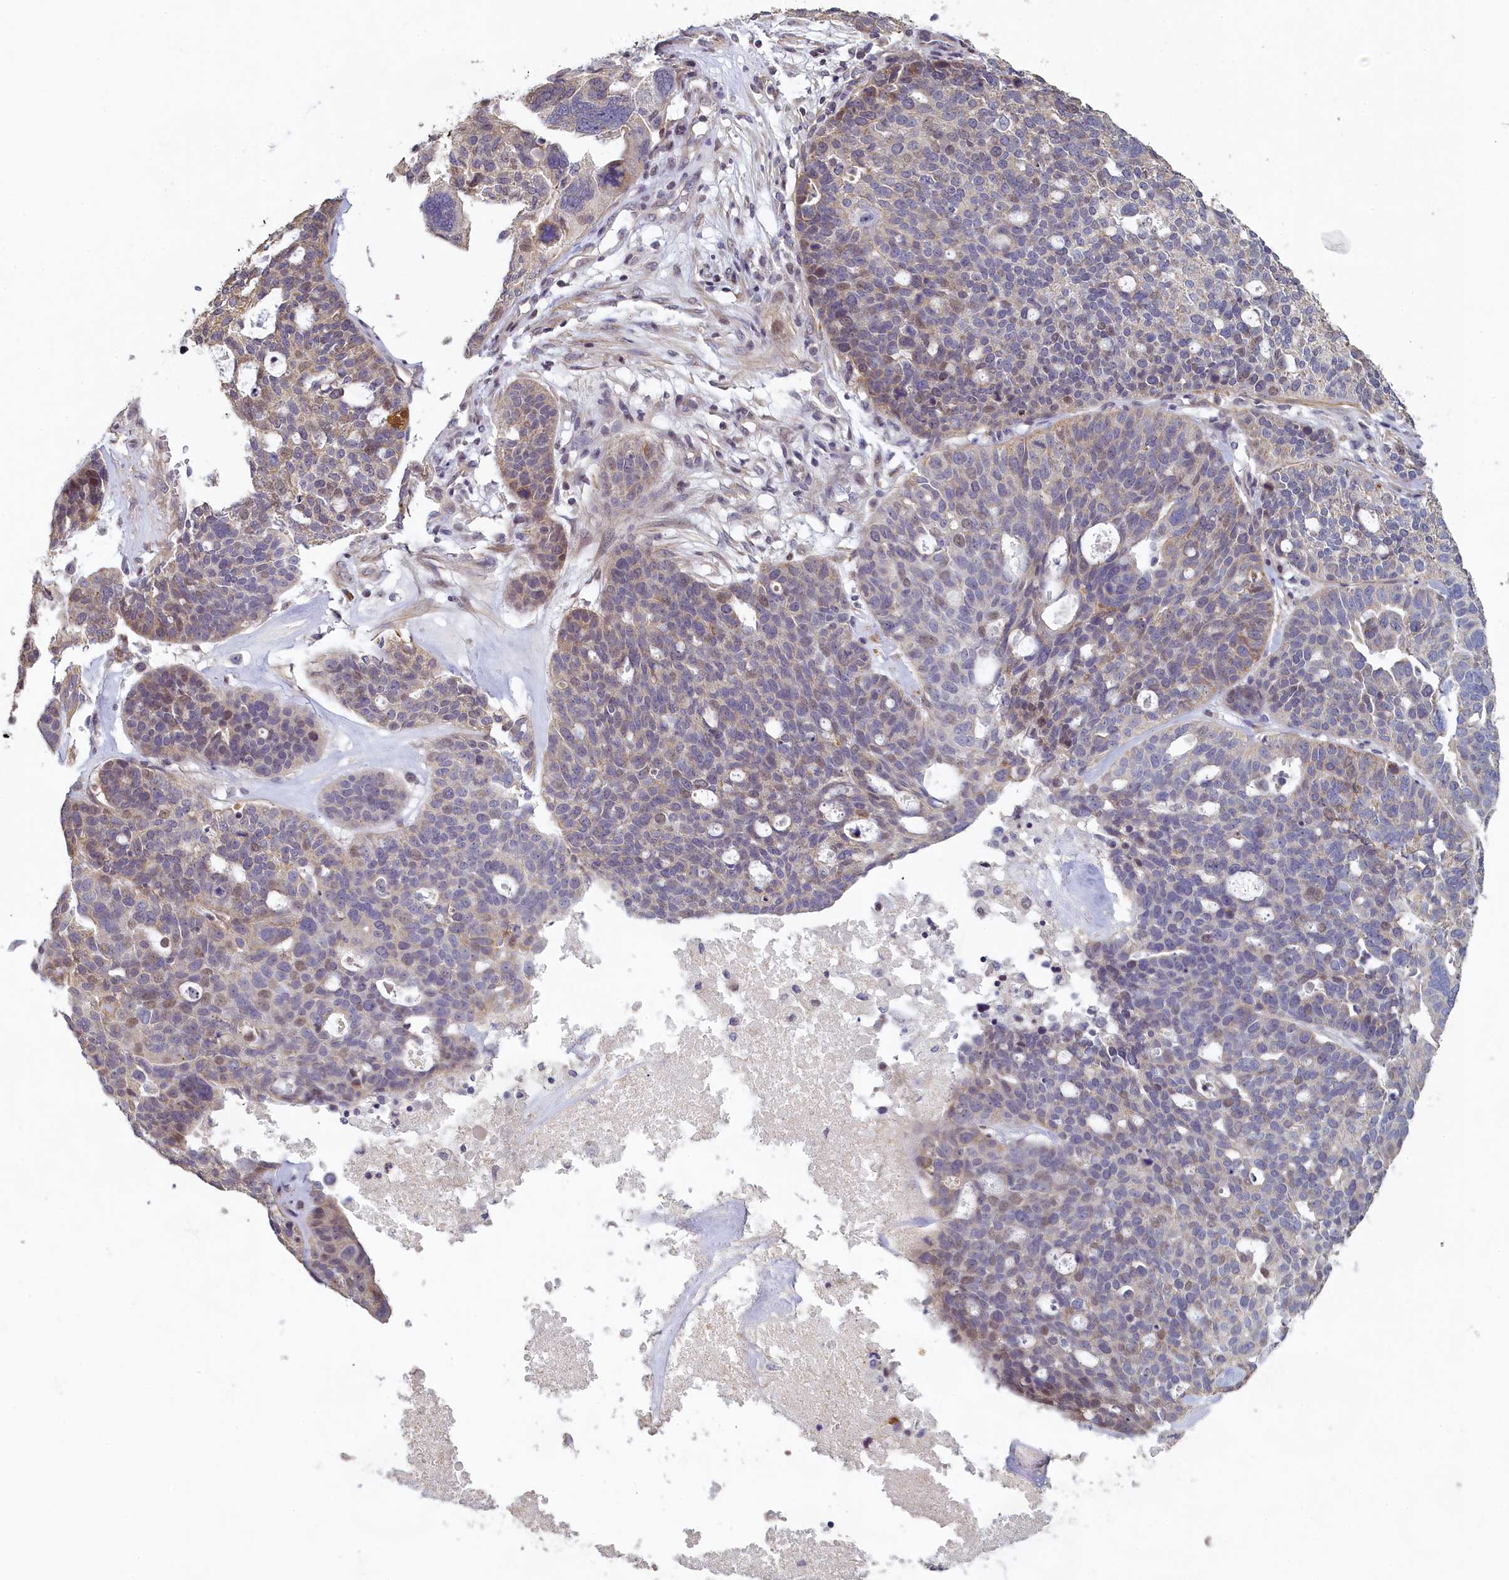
{"staining": {"intensity": "weak", "quantity": "<25%", "location": "cytoplasmic/membranous,nuclear"}, "tissue": "ovarian cancer", "cell_type": "Tumor cells", "image_type": "cancer", "snomed": [{"axis": "morphology", "description": "Cystadenocarcinoma, serous, NOS"}, {"axis": "topography", "description": "Ovary"}], "caption": "IHC image of neoplastic tissue: ovarian serous cystadenocarcinoma stained with DAB demonstrates no significant protein staining in tumor cells.", "gene": "DIXDC1", "patient": {"sex": "female", "age": 59}}